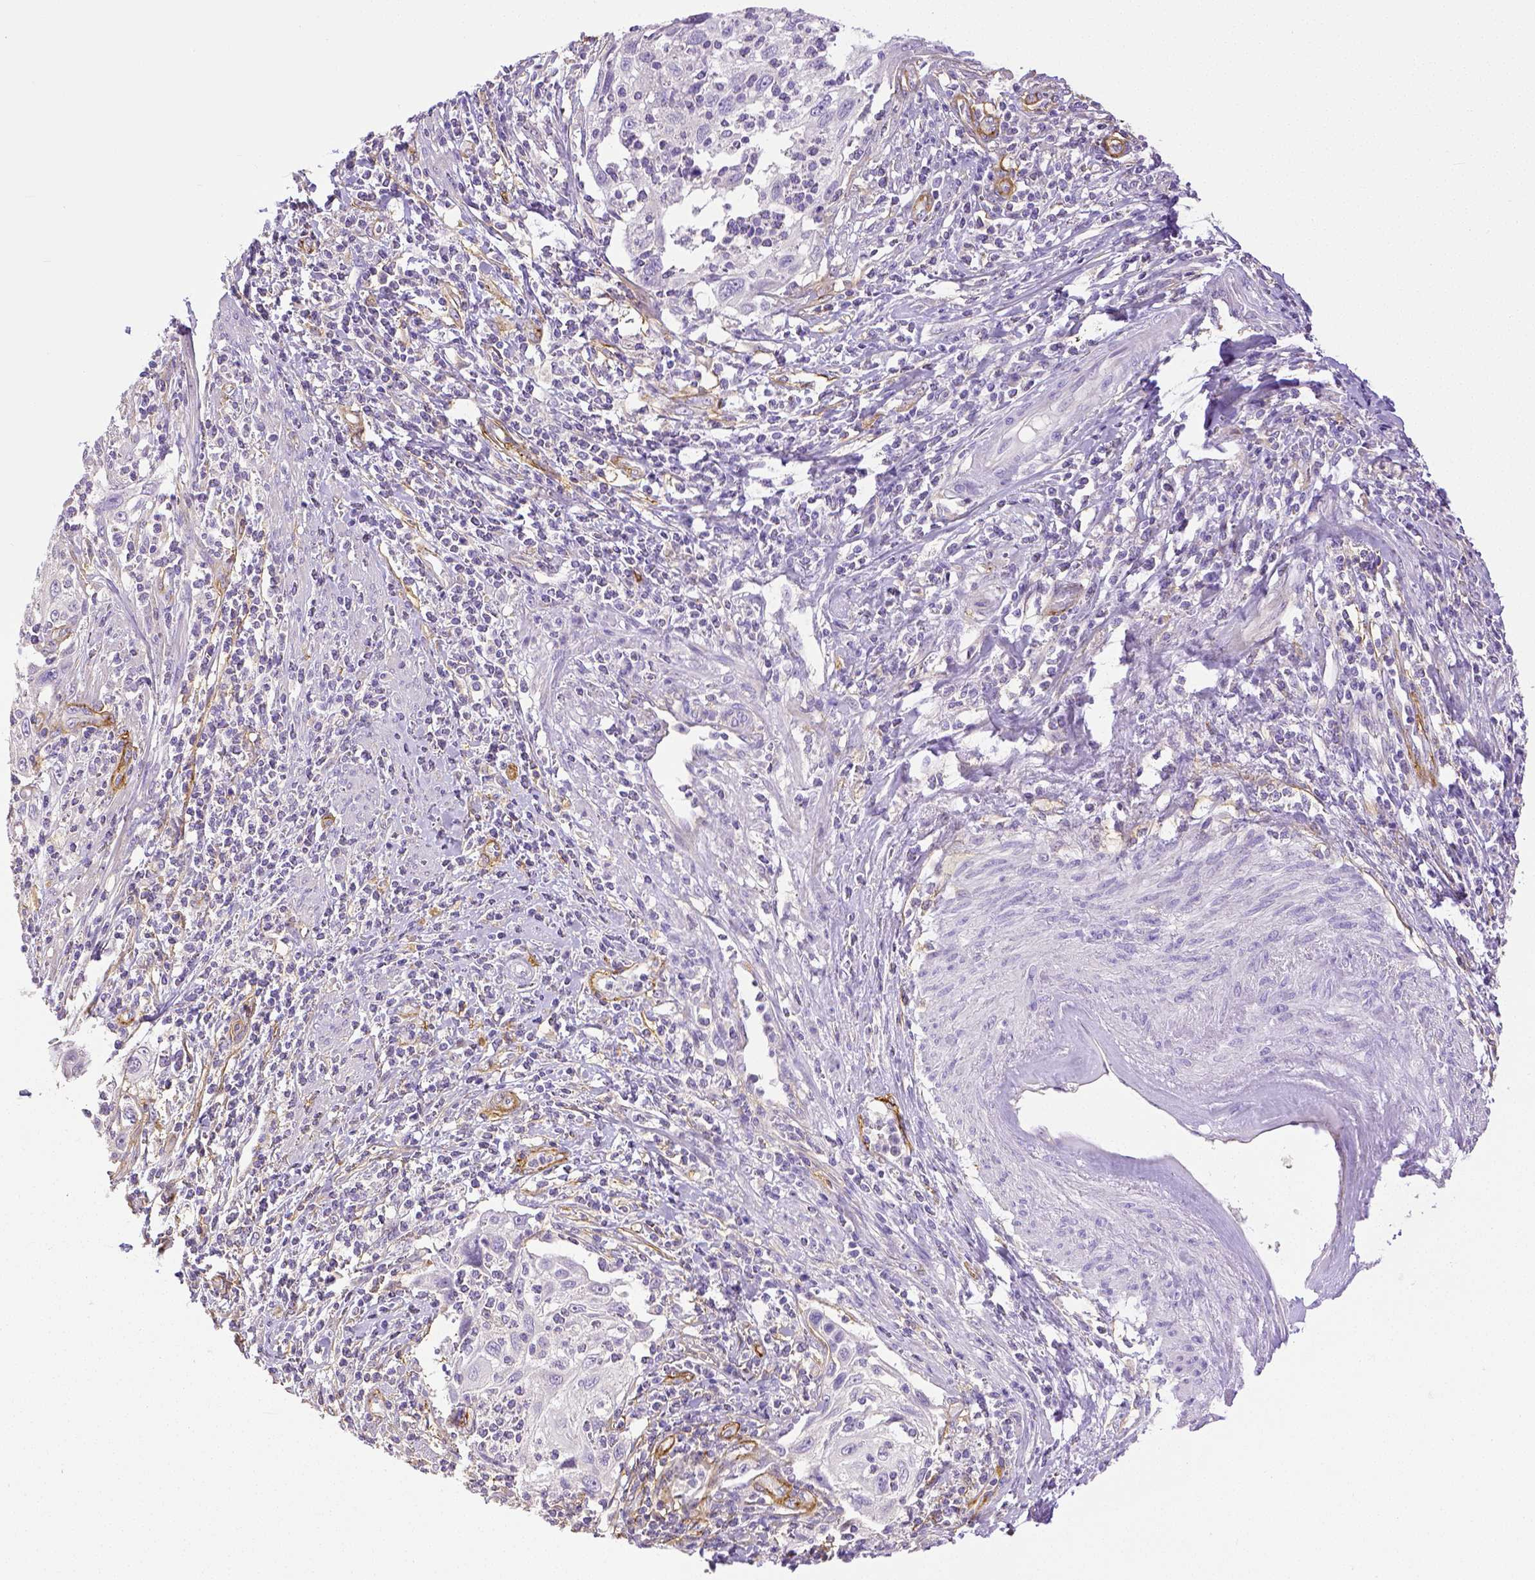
{"staining": {"intensity": "negative", "quantity": "none", "location": "none"}, "tissue": "cervical cancer", "cell_type": "Tumor cells", "image_type": "cancer", "snomed": [{"axis": "morphology", "description": "Squamous cell carcinoma, NOS"}, {"axis": "topography", "description": "Cervix"}], "caption": "There is no significant expression in tumor cells of cervical cancer.", "gene": "THY1", "patient": {"sex": "female", "age": 70}}